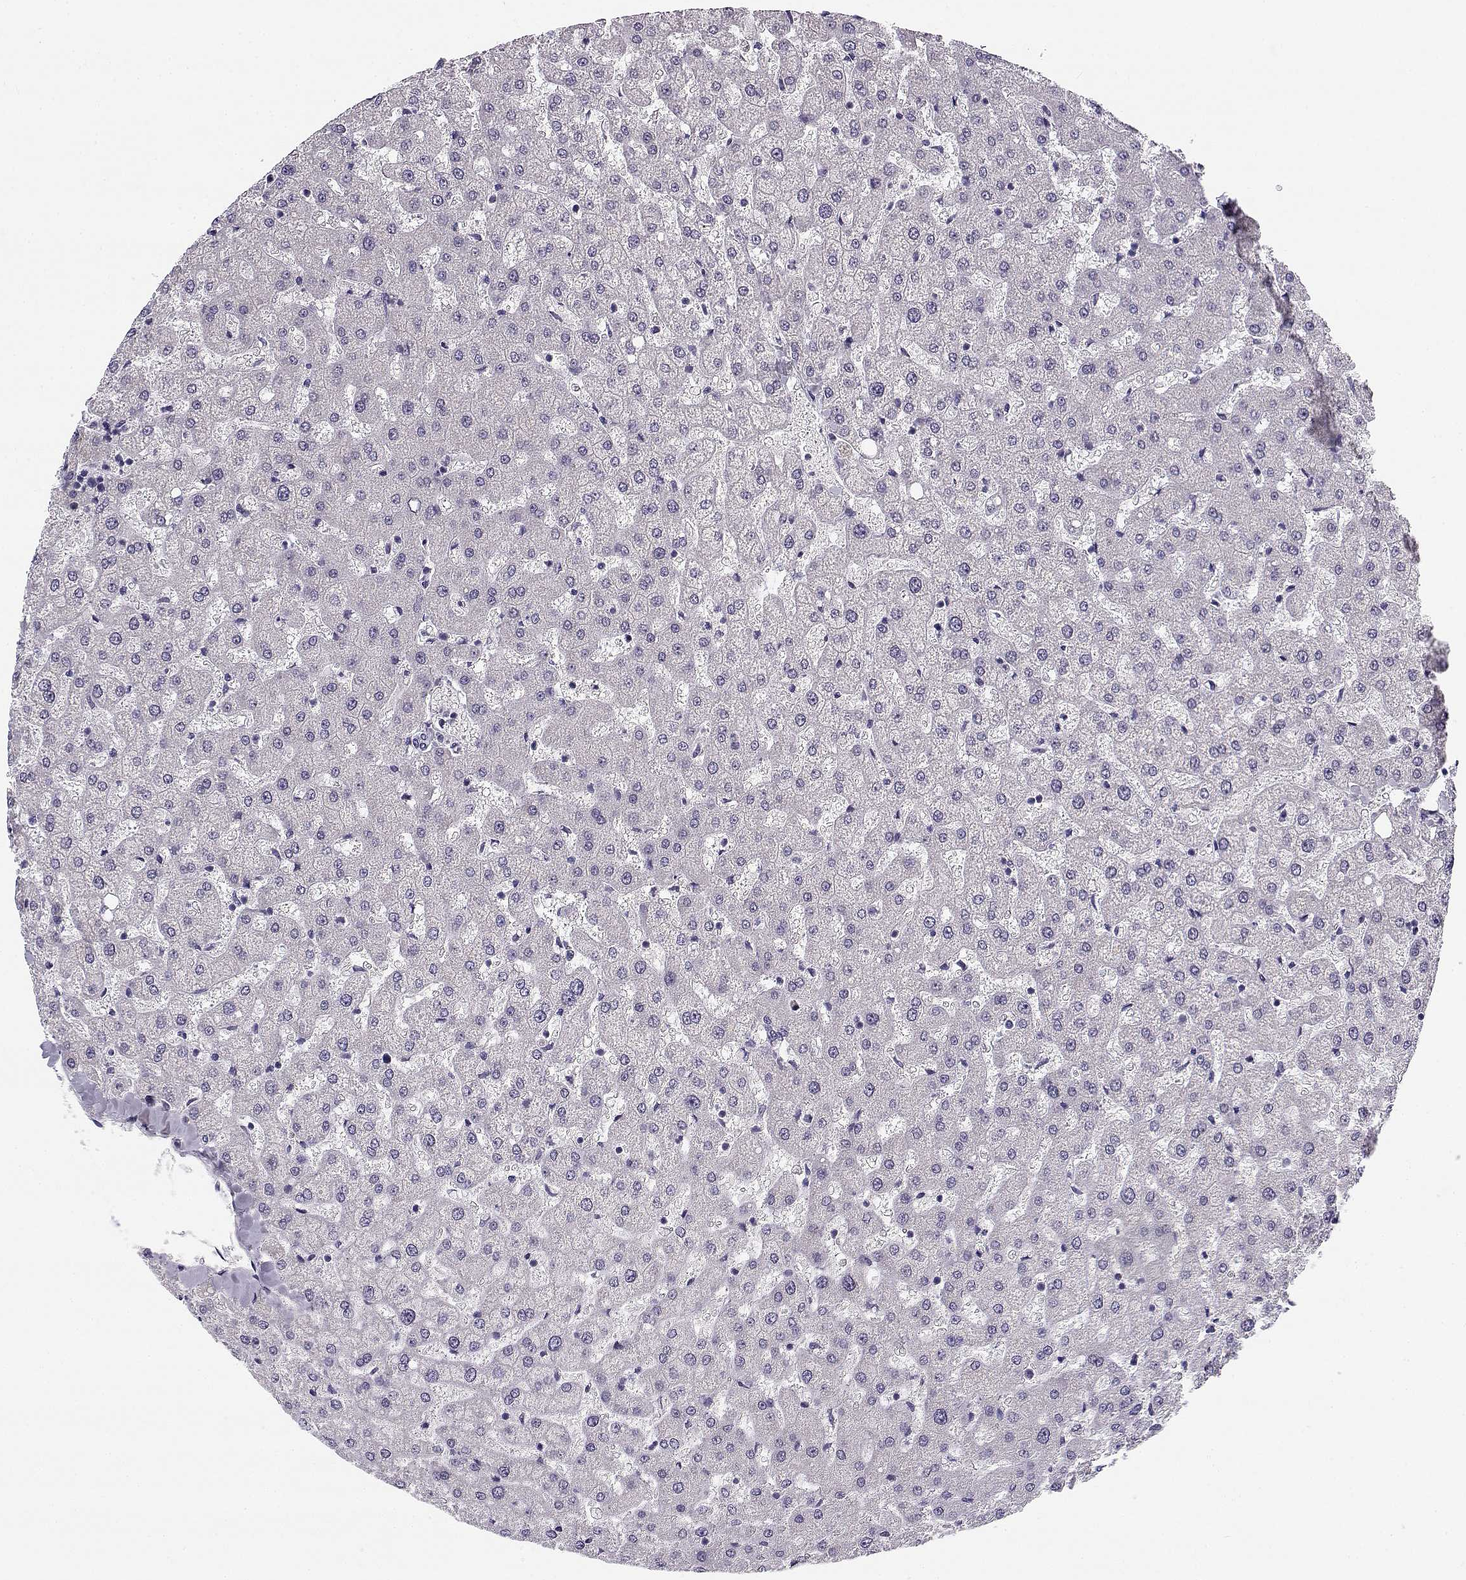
{"staining": {"intensity": "negative", "quantity": "none", "location": "none"}, "tissue": "liver", "cell_type": "Cholangiocytes", "image_type": "normal", "snomed": [{"axis": "morphology", "description": "Normal tissue, NOS"}, {"axis": "topography", "description": "Liver"}], "caption": "Liver was stained to show a protein in brown. There is no significant staining in cholangiocytes. Brightfield microscopy of immunohistochemistry (IHC) stained with DAB (brown) and hematoxylin (blue), captured at high magnification.", "gene": "CREB3L3", "patient": {"sex": "female", "age": 50}}